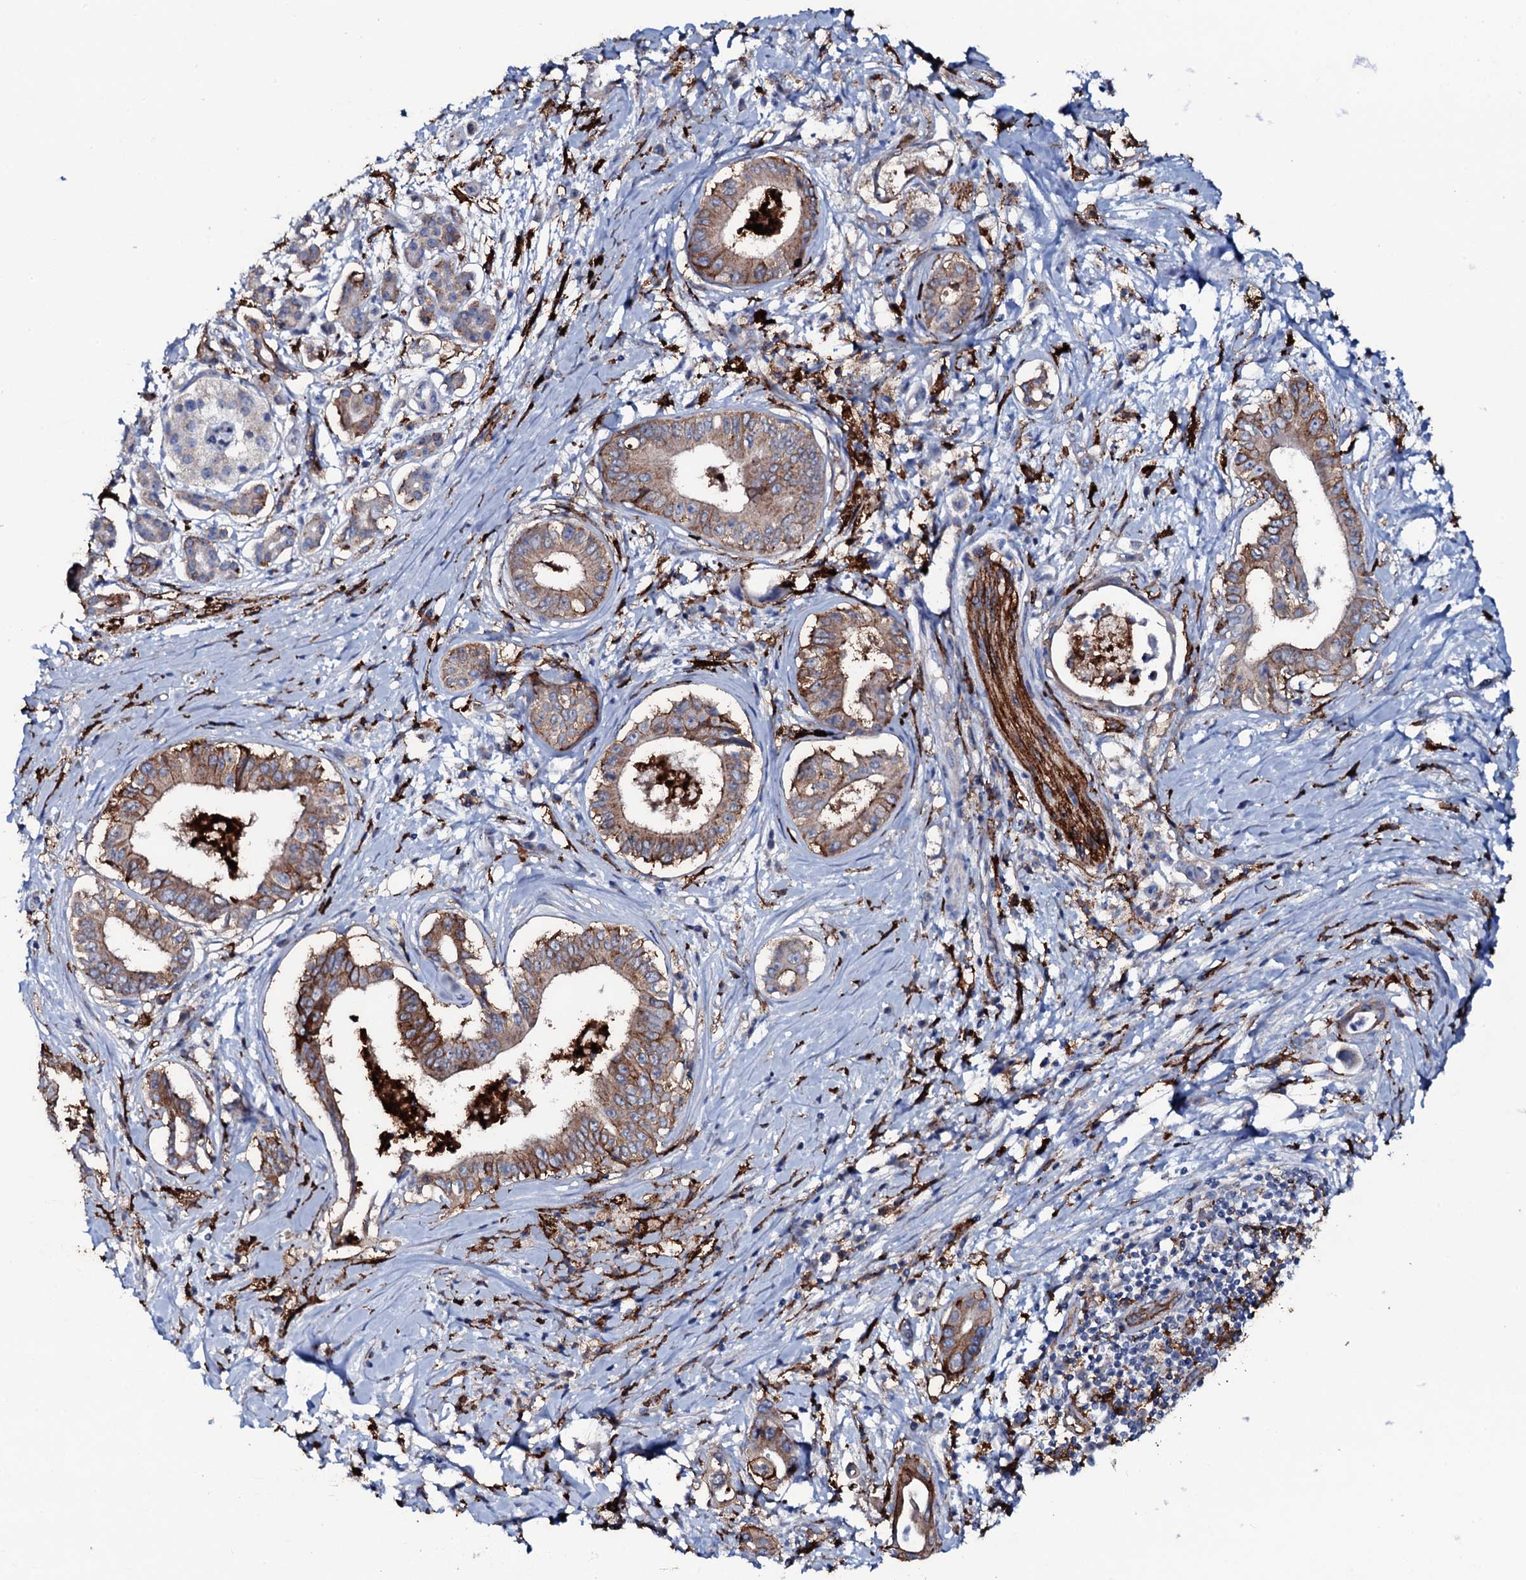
{"staining": {"intensity": "moderate", "quantity": "25%-75%", "location": "cytoplasmic/membranous"}, "tissue": "pancreatic cancer", "cell_type": "Tumor cells", "image_type": "cancer", "snomed": [{"axis": "morphology", "description": "Adenocarcinoma, NOS"}, {"axis": "topography", "description": "Pancreas"}], "caption": "Moderate cytoplasmic/membranous positivity is present in about 25%-75% of tumor cells in adenocarcinoma (pancreatic).", "gene": "OSBPL2", "patient": {"sex": "female", "age": 77}}